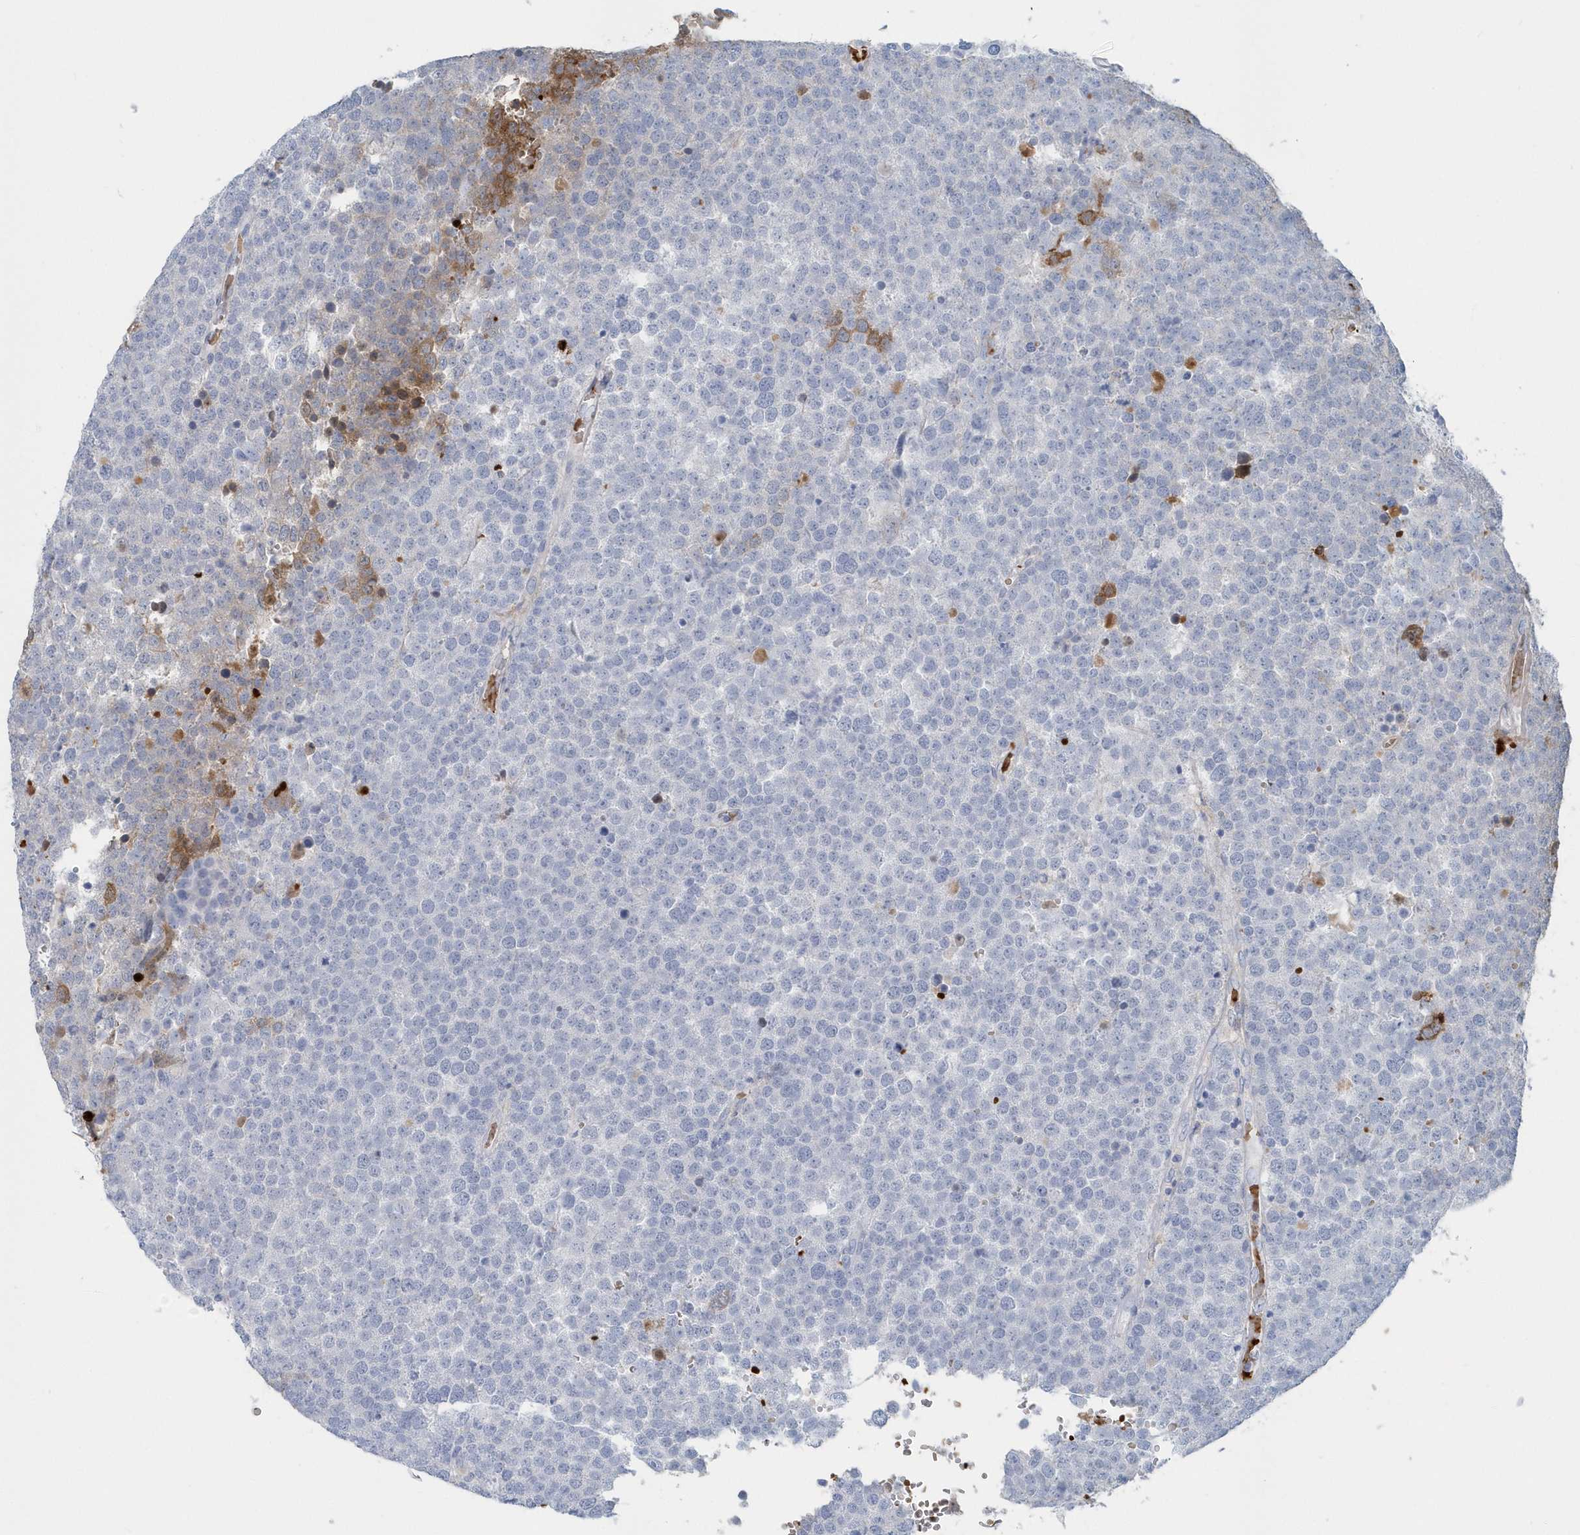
{"staining": {"intensity": "negative", "quantity": "none", "location": "none"}, "tissue": "testis cancer", "cell_type": "Tumor cells", "image_type": "cancer", "snomed": [{"axis": "morphology", "description": "Seminoma, NOS"}, {"axis": "topography", "description": "Testis"}], "caption": "A high-resolution histopathology image shows immunohistochemistry (IHC) staining of testis cancer (seminoma), which exhibits no significant positivity in tumor cells.", "gene": "HBA2", "patient": {"sex": "male", "age": 71}}